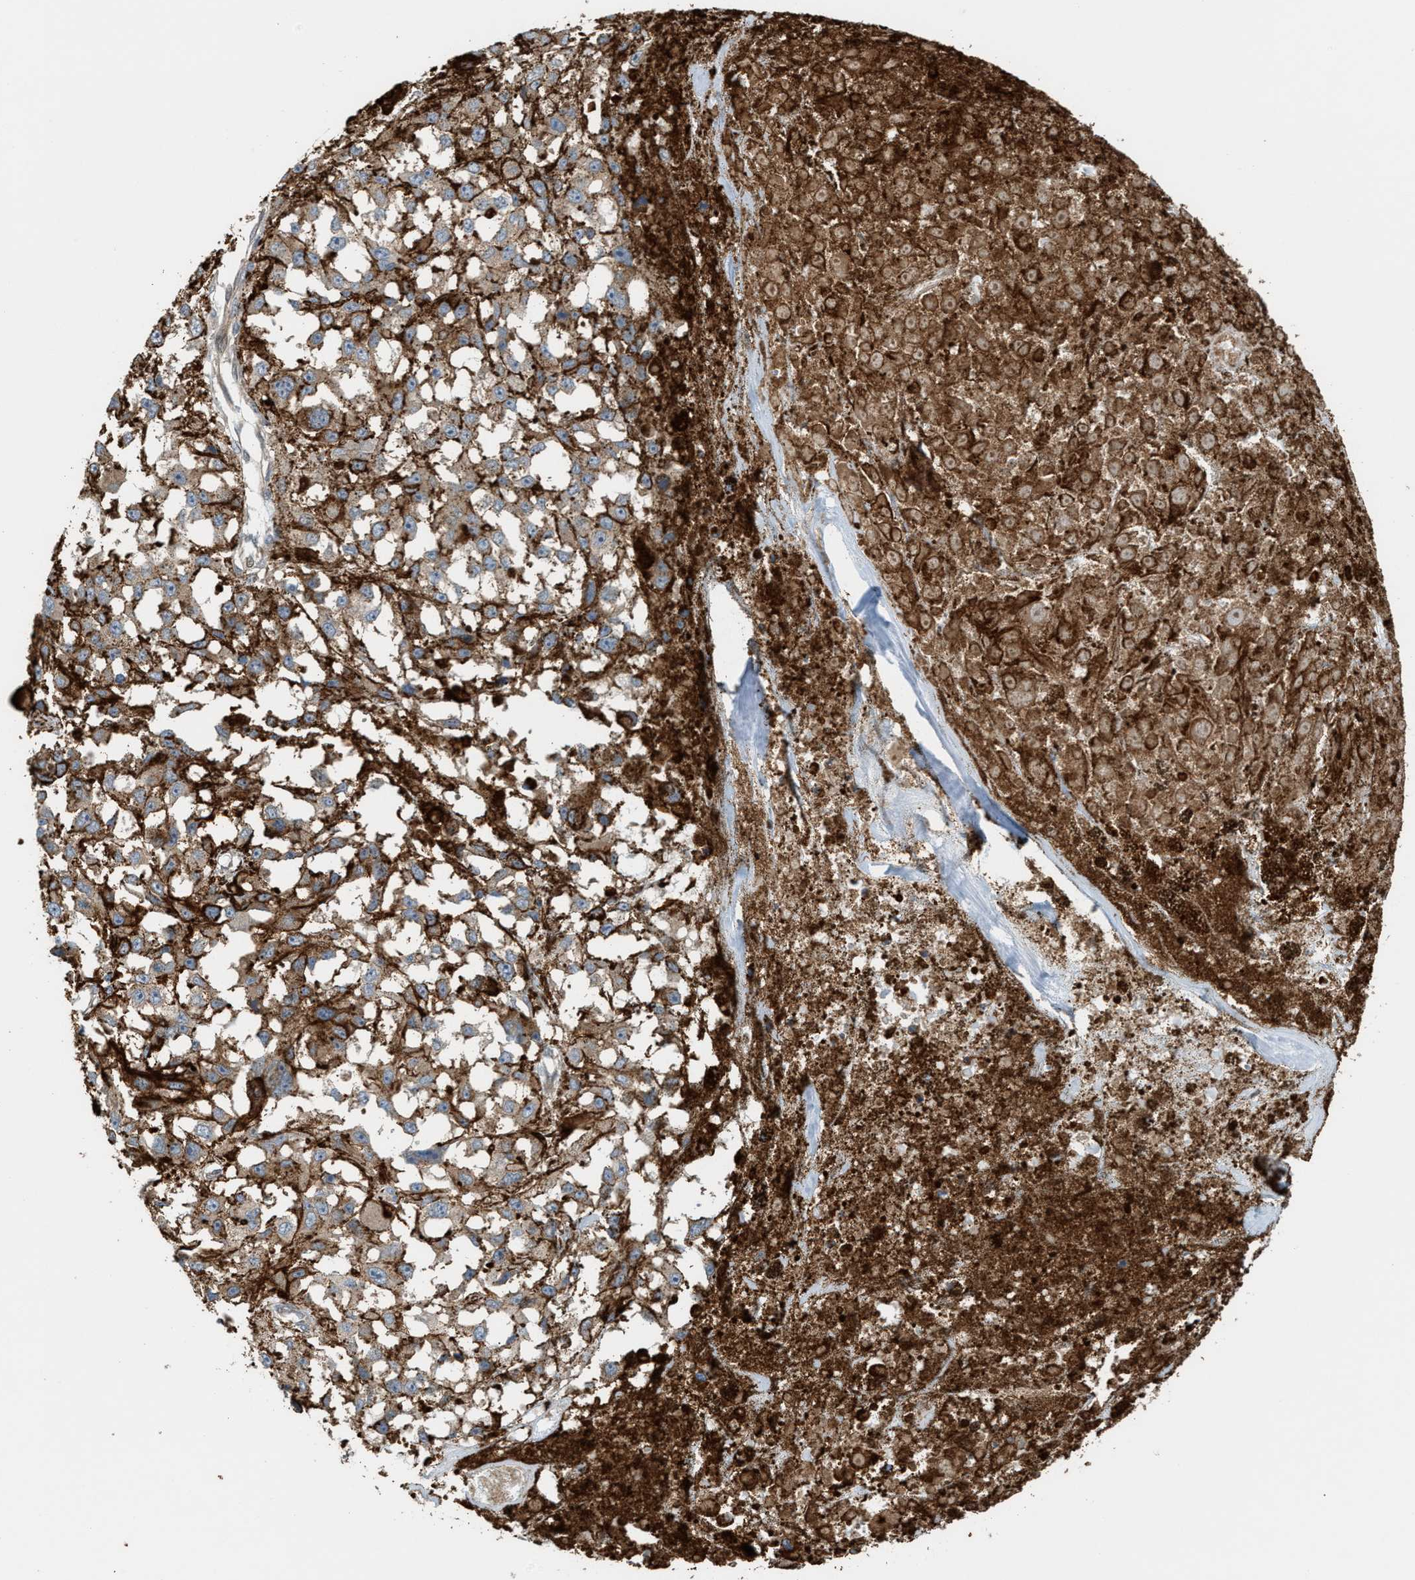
{"staining": {"intensity": "weak", "quantity": "25%-75%", "location": "cytoplasmic/membranous"}, "tissue": "melanoma", "cell_type": "Tumor cells", "image_type": "cancer", "snomed": [{"axis": "morphology", "description": "Malignant melanoma, Metastatic site"}, {"axis": "topography", "description": "Lymph node"}], "caption": "Protein staining by immunohistochemistry (IHC) shows weak cytoplasmic/membranous positivity in approximately 25%-75% of tumor cells in malignant melanoma (metastatic site). (IHC, brightfield microscopy, high magnification).", "gene": "PDCL", "patient": {"sex": "male", "age": 59}}